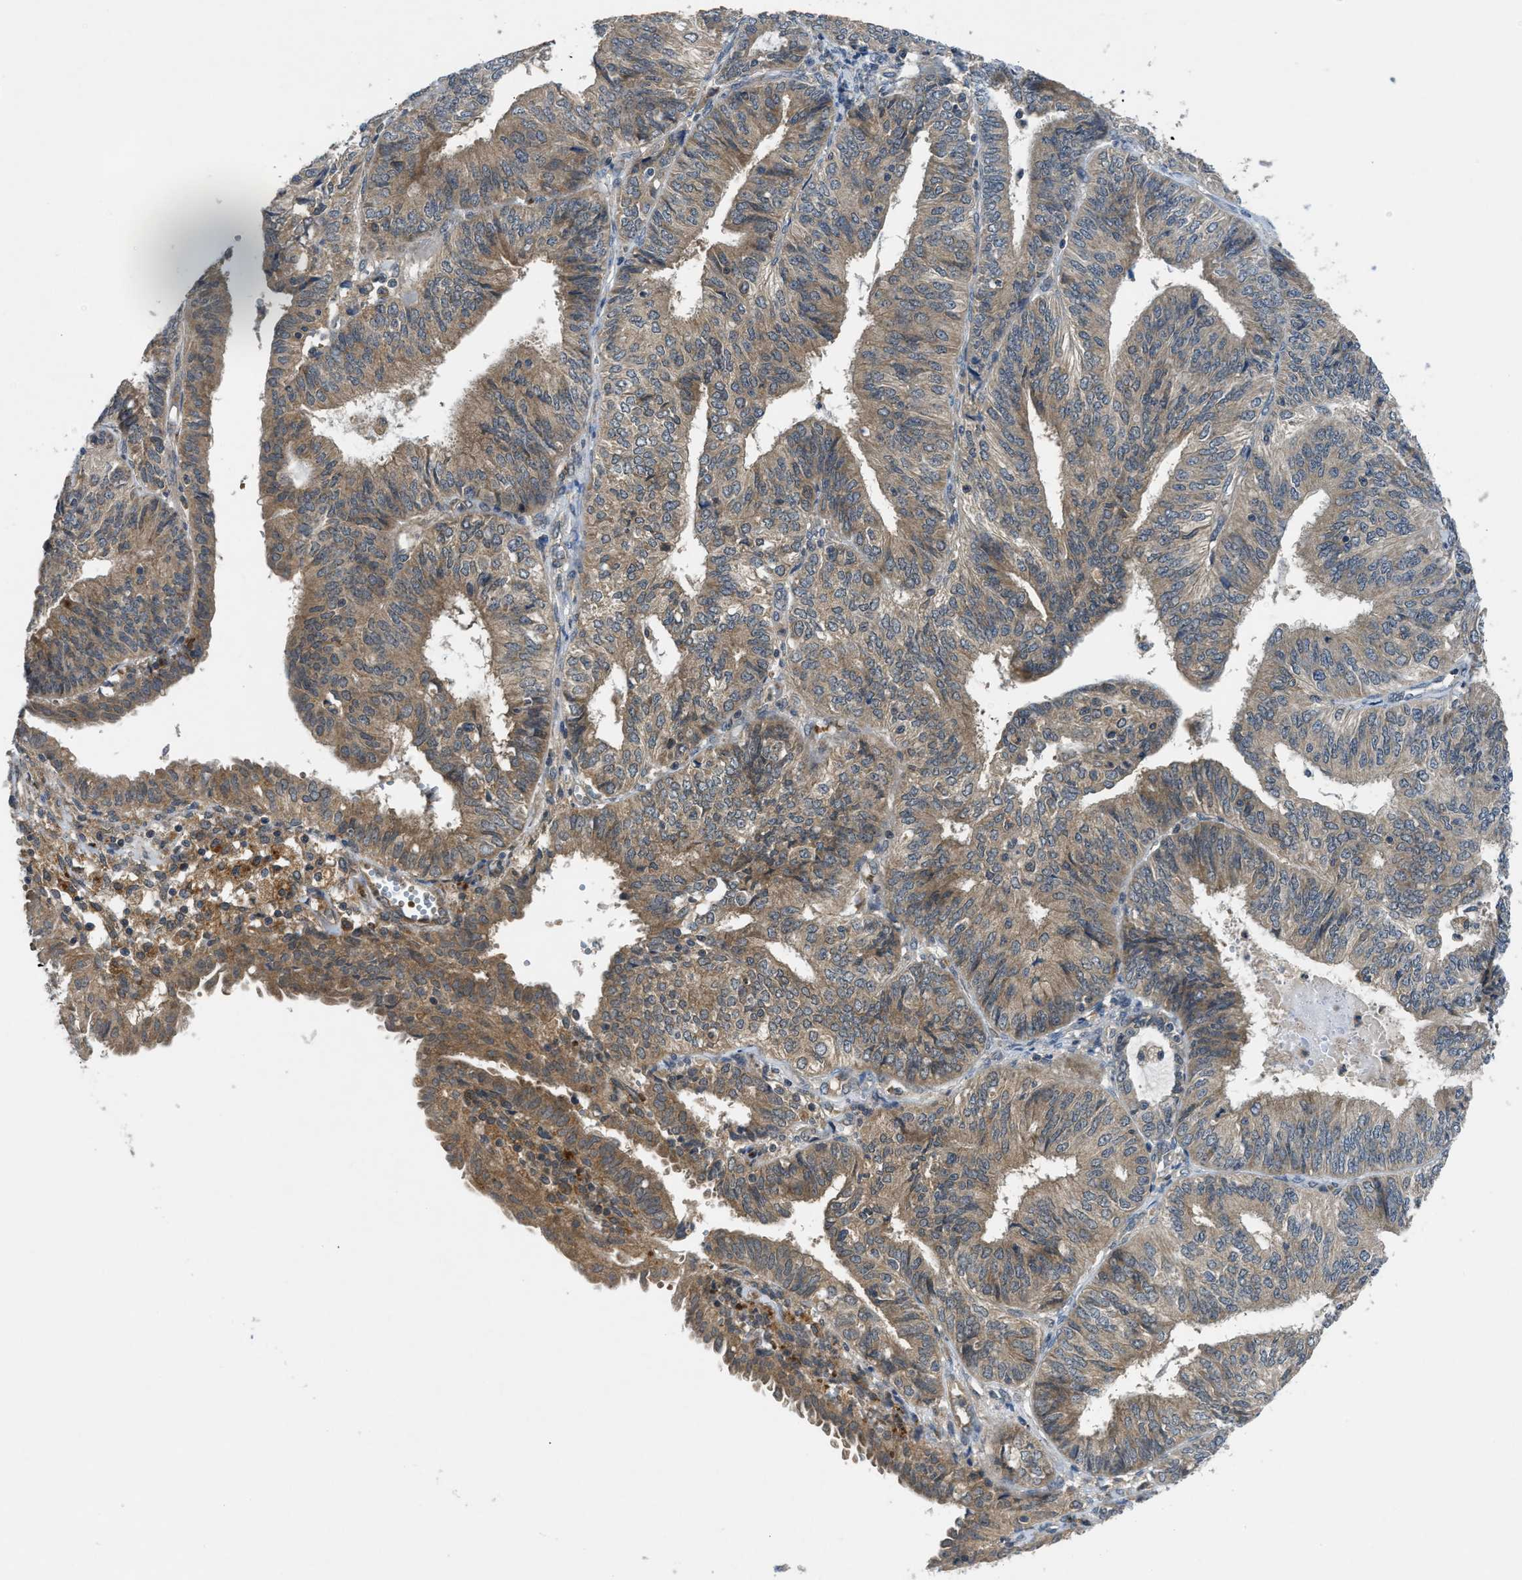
{"staining": {"intensity": "moderate", "quantity": ">75%", "location": "cytoplasmic/membranous"}, "tissue": "endometrial cancer", "cell_type": "Tumor cells", "image_type": "cancer", "snomed": [{"axis": "morphology", "description": "Adenocarcinoma, NOS"}, {"axis": "topography", "description": "Endometrium"}], "caption": "Immunohistochemical staining of human endometrial cancer shows medium levels of moderate cytoplasmic/membranous protein expression in about >75% of tumor cells.", "gene": "PDE7A", "patient": {"sex": "female", "age": 58}}